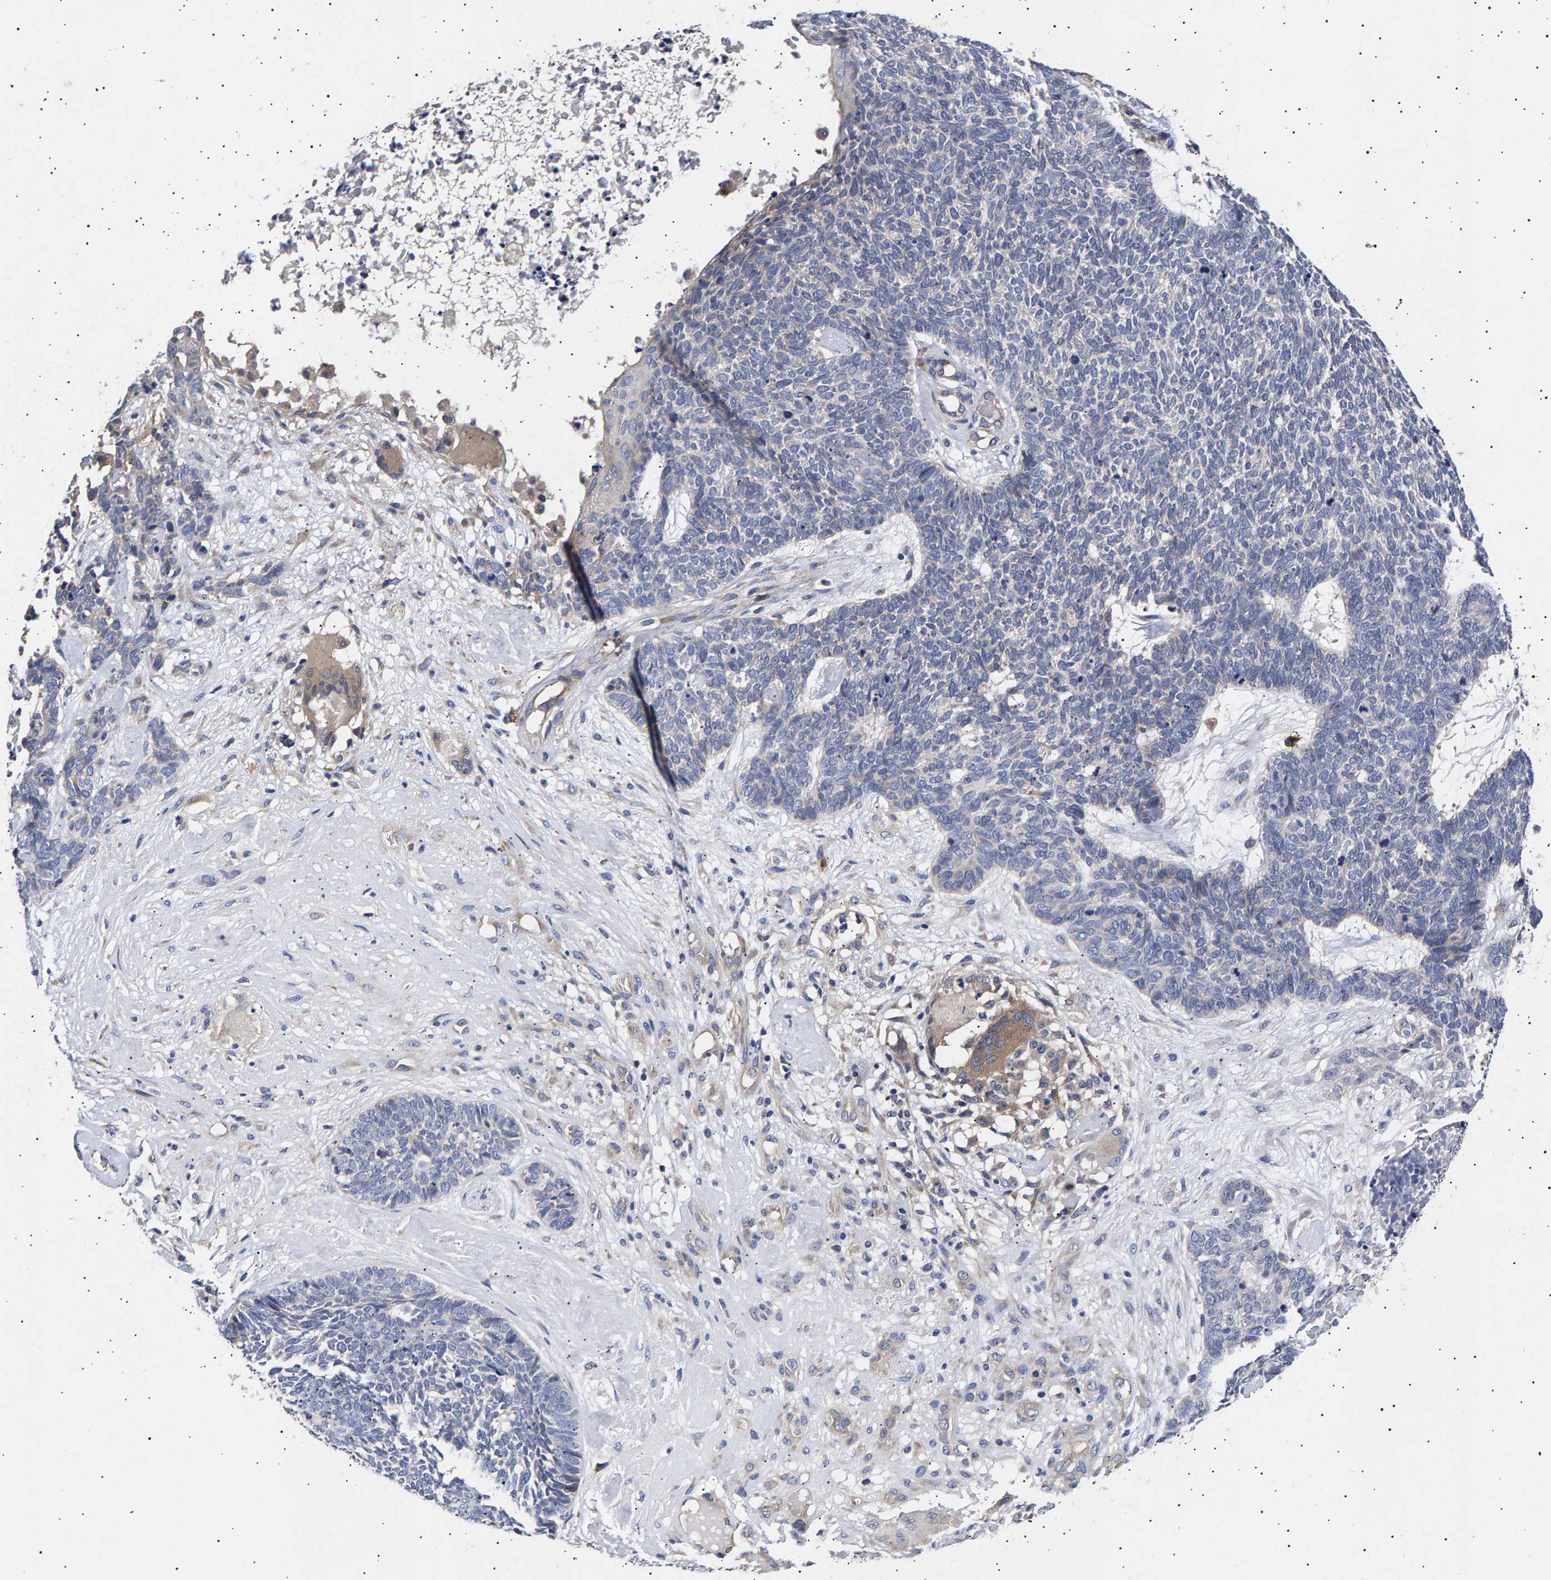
{"staining": {"intensity": "negative", "quantity": "none", "location": "none"}, "tissue": "skin cancer", "cell_type": "Tumor cells", "image_type": "cancer", "snomed": [{"axis": "morphology", "description": "Basal cell carcinoma"}, {"axis": "topography", "description": "Skin"}], "caption": "Image shows no protein positivity in tumor cells of skin cancer tissue. (IHC, brightfield microscopy, high magnification).", "gene": "ANKRD40", "patient": {"sex": "female", "age": 84}}